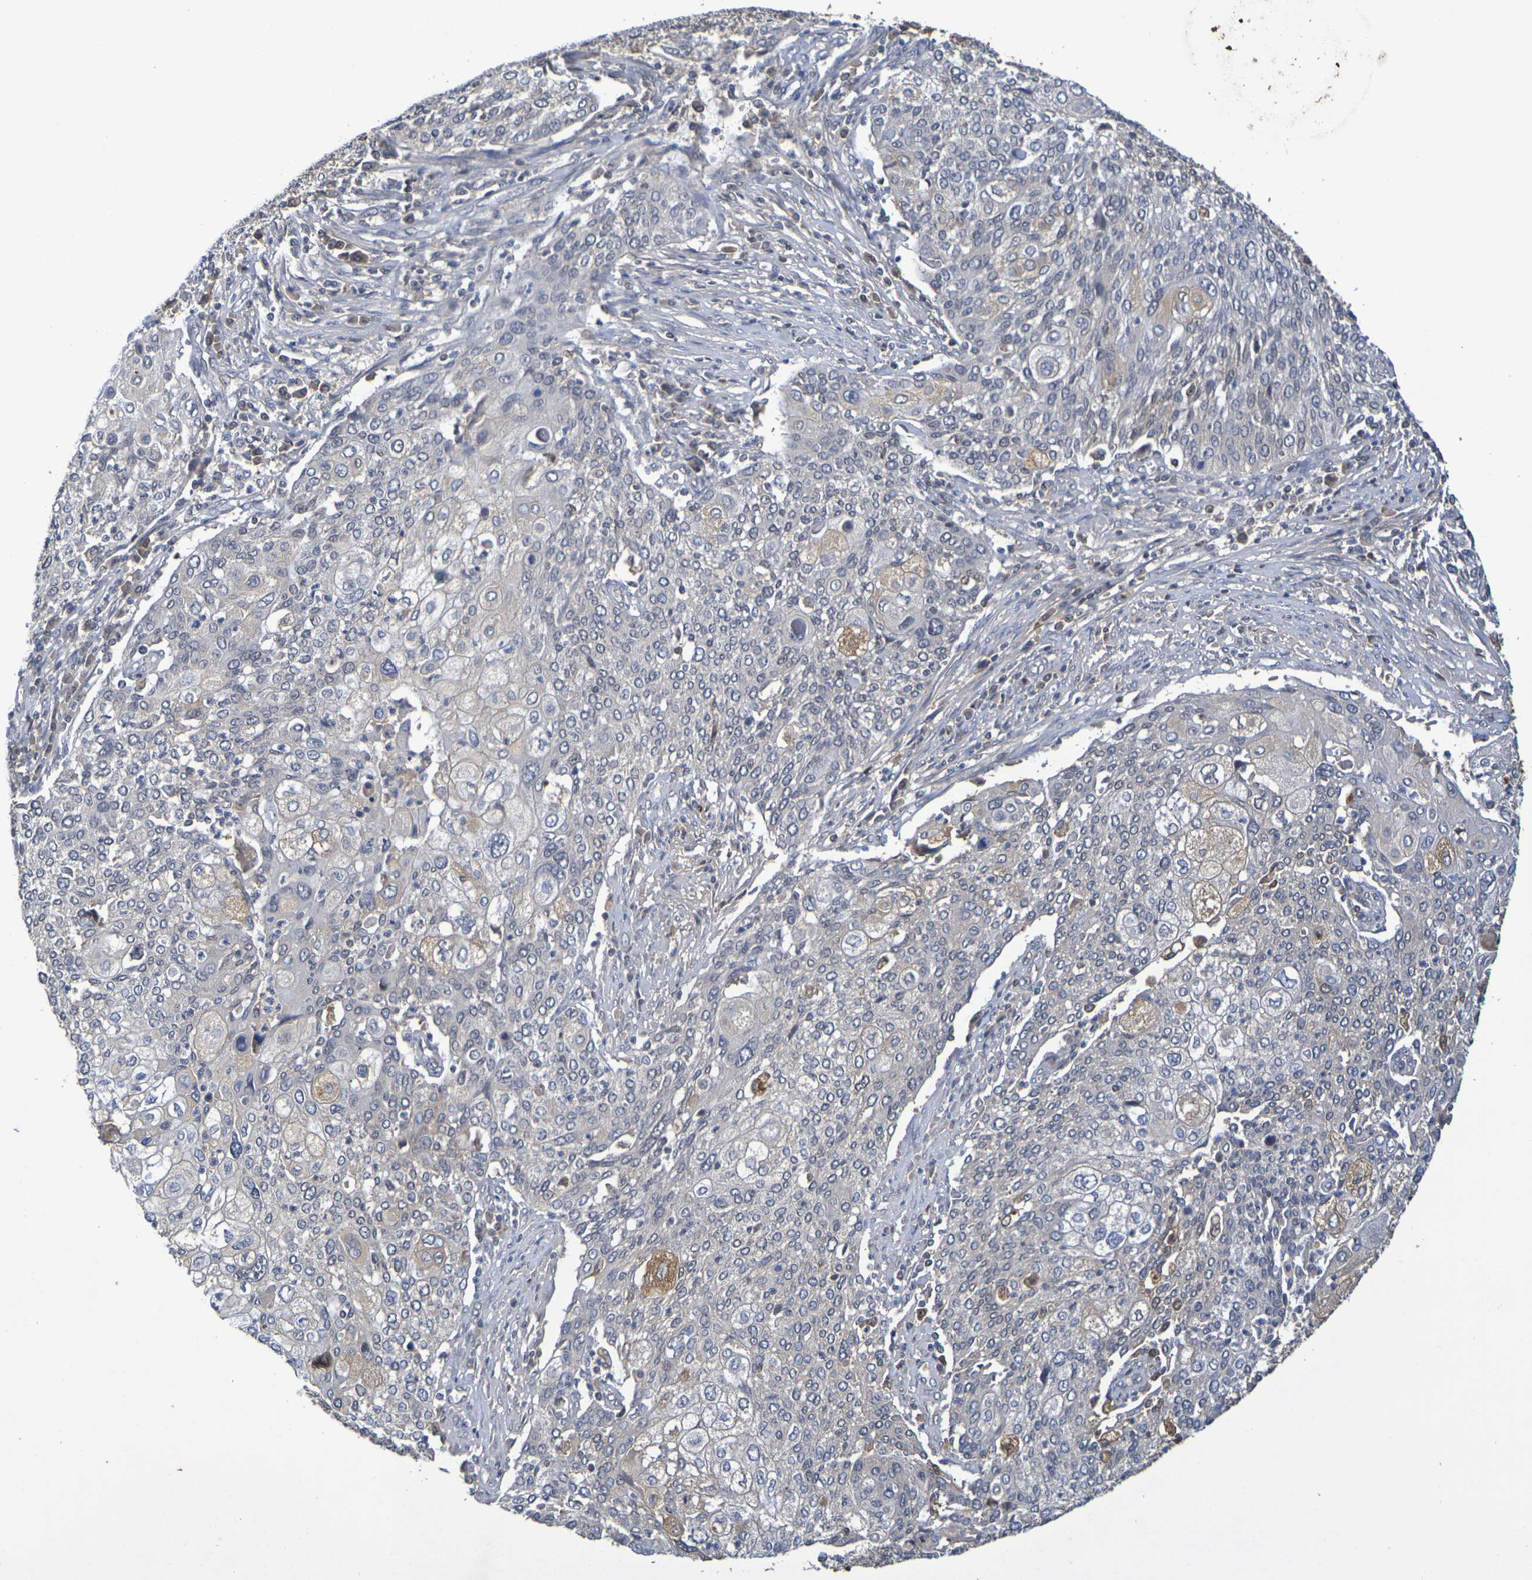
{"staining": {"intensity": "moderate", "quantity": "25%-75%", "location": "cytoplasmic/membranous"}, "tissue": "cervical cancer", "cell_type": "Tumor cells", "image_type": "cancer", "snomed": [{"axis": "morphology", "description": "Squamous cell carcinoma, NOS"}, {"axis": "topography", "description": "Cervix"}], "caption": "An image of cervical cancer stained for a protein demonstrates moderate cytoplasmic/membranous brown staining in tumor cells. Using DAB (3,3'-diaminobenzidine) (brown) and hematoxylin (blue) stains, captured at high magnification using brightfield microscopy.", "gene": "TERF2", "patient": {"sex": "female", "age": 40}}